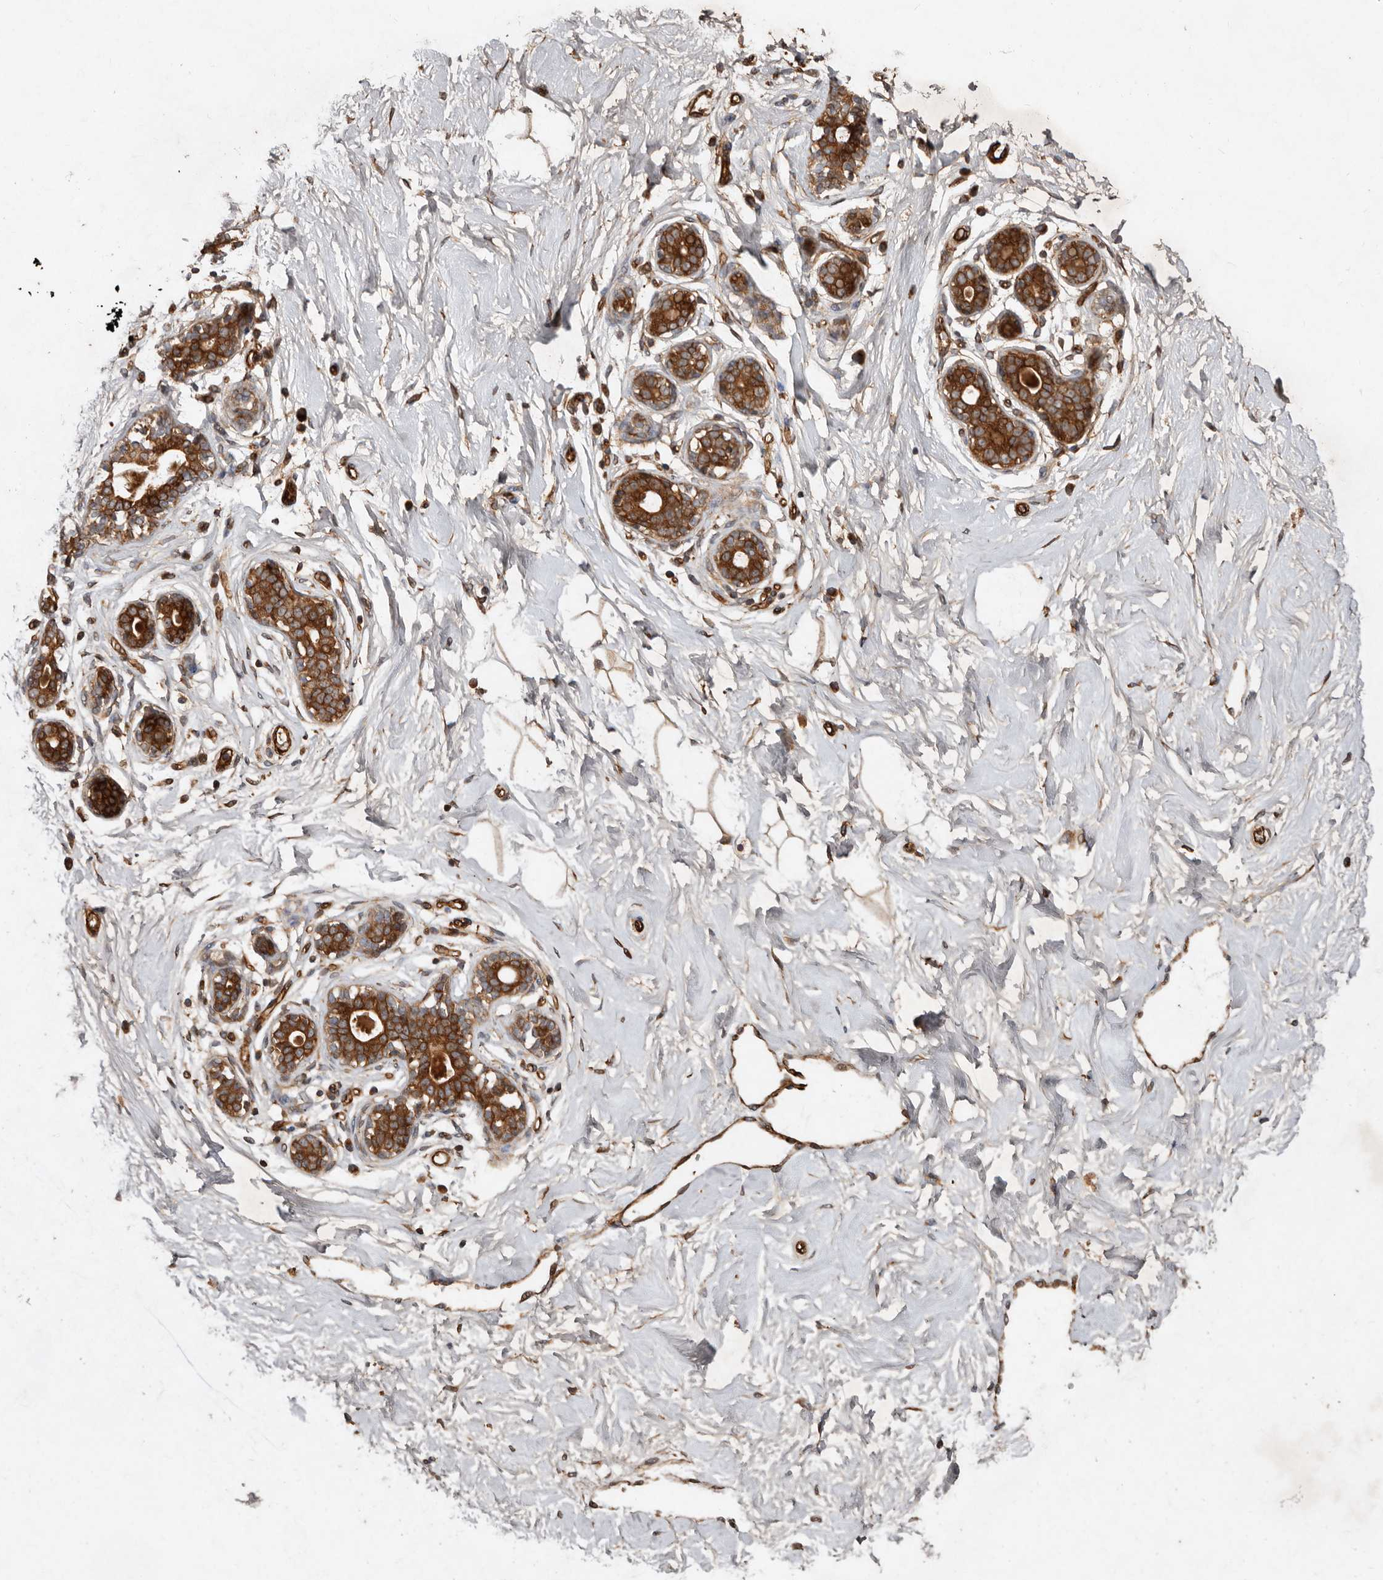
{"staining": {"intensity": "moderate", "quantity": ">75%", "location": "cytoplasmic/membranous"}, "tissue": "breast", "cell_type": "Adipocytes", "image_type": "normal", "snomed": [{"axis": "morphology", "description": "Normal tissue, NOS"}, {"axis": "morphology", "description": "Adenoma, NOS"}, {"axis": "topography", "description": "Breast"}], "caption": "Immunohistochemical staining of normal human breast exhibits moderate cytoplasmic/membranous protein positivity in approximately >75% of adipocytes.", "gene": "STK36", "patient": {"sex": "female", "age": 23}}